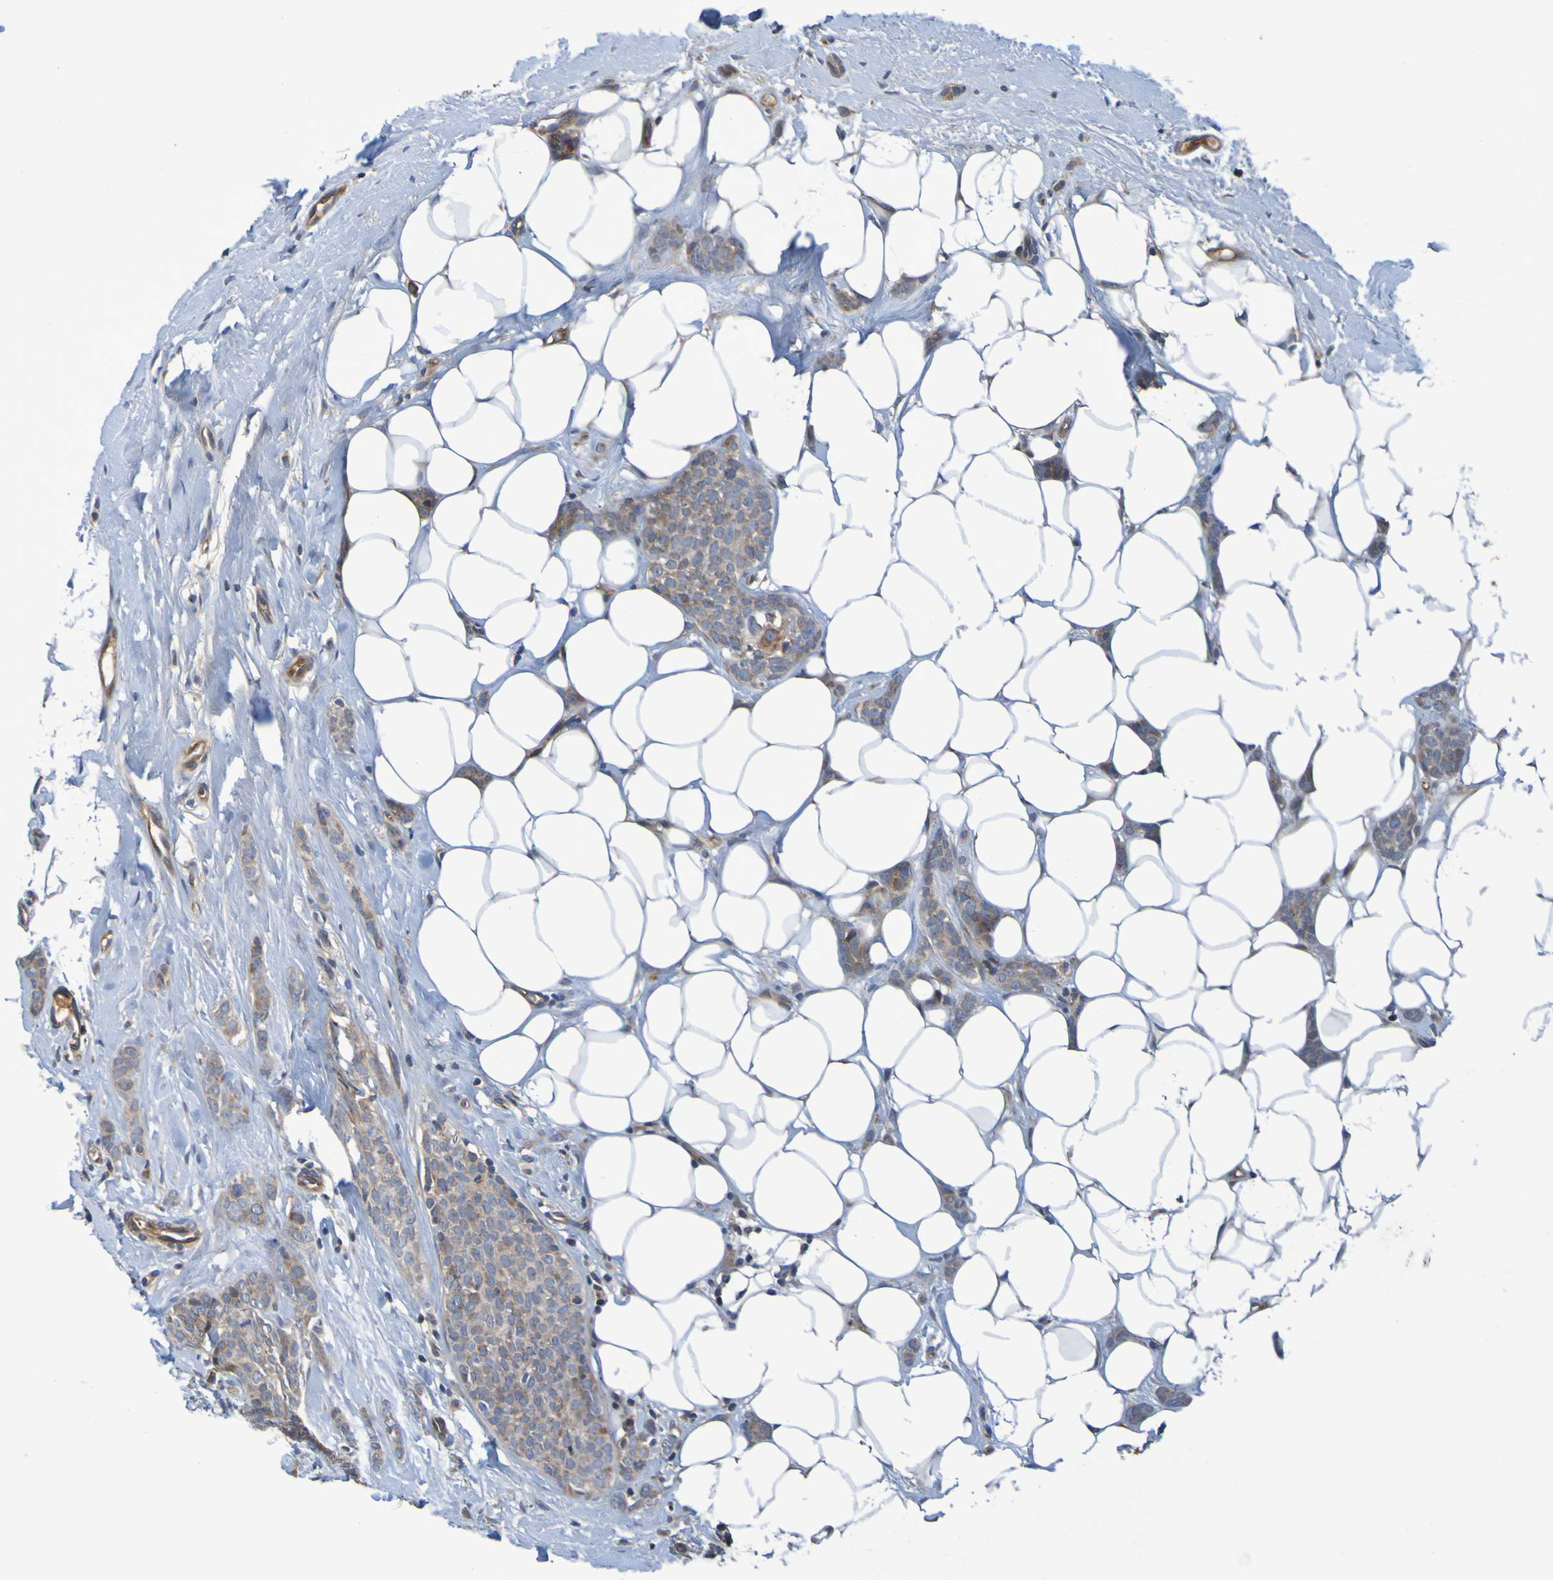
{"staining": {"intensity": "moderate", "quantity": "25%-75%", "location": "cytoplasmic/membranous"}, "tissue": "breast cancer", "cell_type": "Tumor cells", "image_type": "cancer", "snomed": [{"axis": "morphology", "description": "Lobular carcinoma"}, {"axis": "topography", "description": "Skin"}, {"axis": "topography", "description": "Breast"}], "caption": "Immunohistochemical staining of human breast cancer (lobular carcinoma) exhibits medium levels of moderate cytoplasmic/membranous expression in about 25%-75% of tumor cells.", "gene": "CCDC51", "patient": {"sex": "female", "age": 46}}